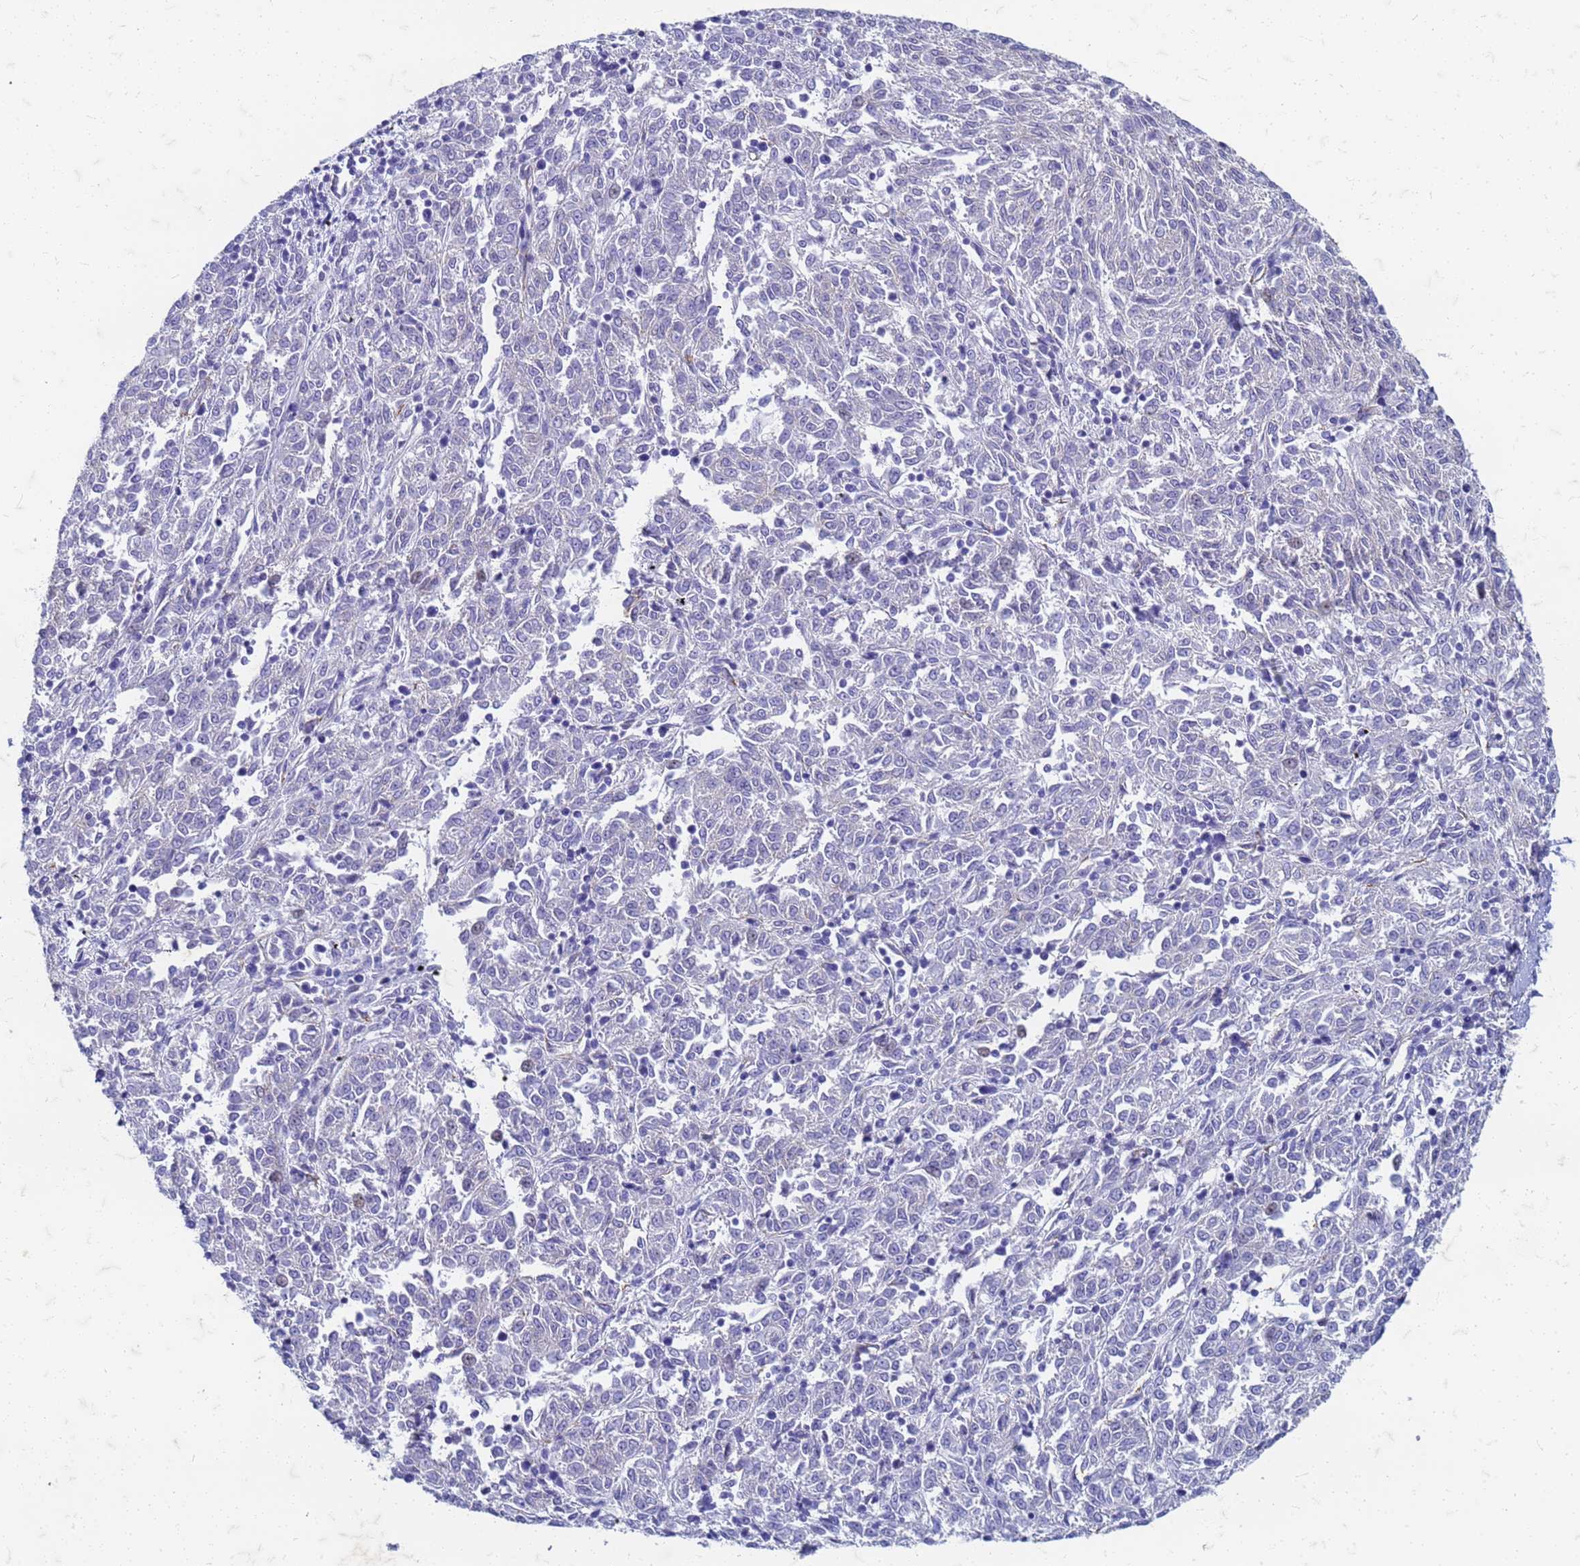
{"staining": {"intensity": "negative", "quantity": "none", "location": "none"}, "tissue": "melanoma", "cell_type": "Tumor cells", "image_type": "cancer", "snomed": [{"axis": "morphology", "description": "Malignant melanoma, NOS"}, {"axis": "topography", "description": "Skin"}], "caption": "Tumor cells show no significant positivity in malignant melanoma.", "gene": "TRIM64B", "patient": {"sex": "female", "age": 72}}